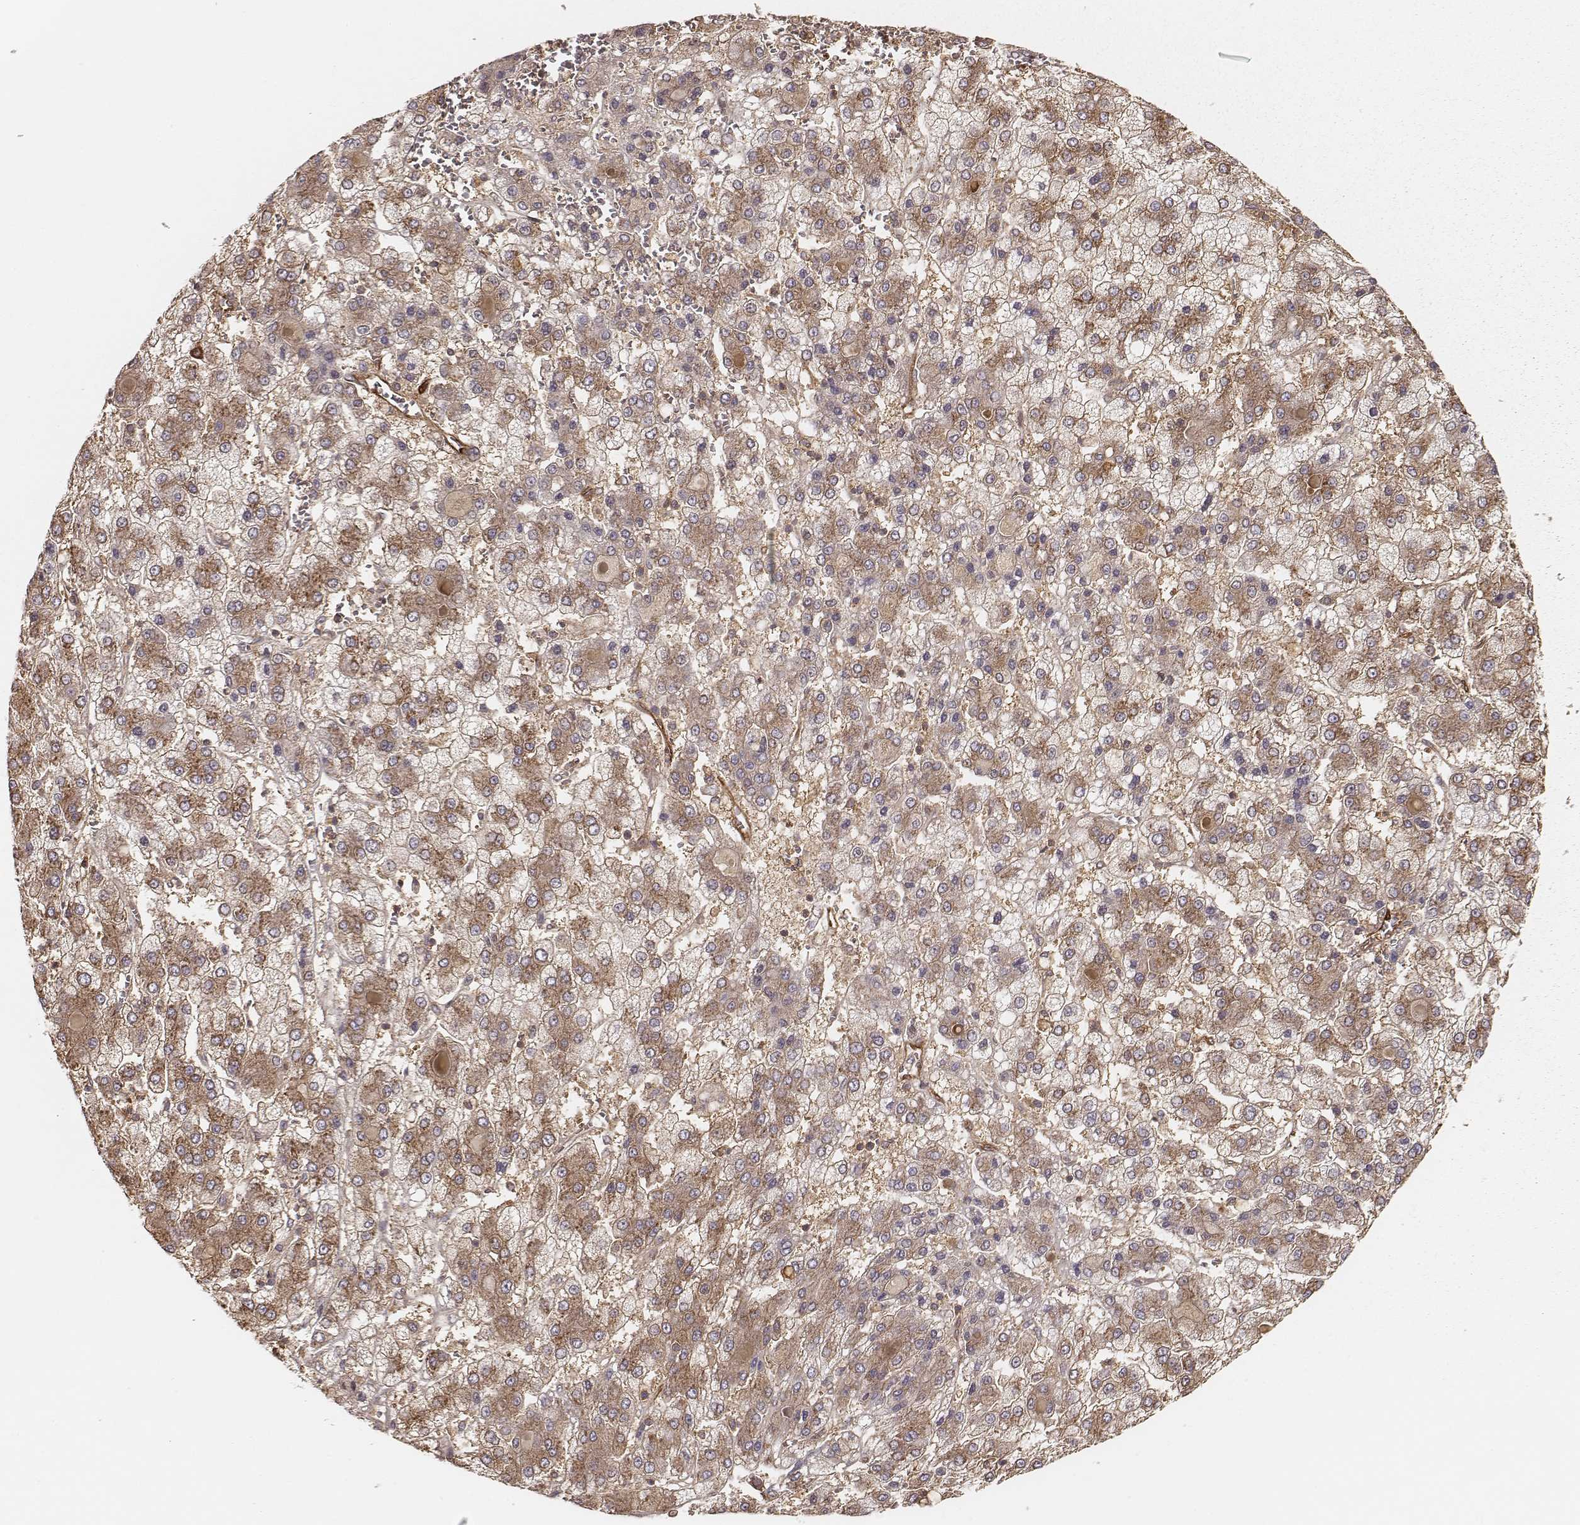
{"staining": {"intensity": "strong", "quantity": ">75%", "location": "cytoplasmic/membranous"}, "tissue": "liver cancer", "cell_type": "Tumor cells", "image_type": "cancer", "snomed": [{"axis": "morphology", "description": "Carcinoma, Hepatocellular, NOS"}, {"axis": "topography", "description": "Liver"}], "caption": "Protein analysis of liver hepatocellular carcinoma tissue exhibits strong cytoplasmic/membranous staining in about >75% of tumor cells. (Brightfield microscopy of DAB IHC at high magnification).", "gene": "CARS1", "patient": {"sex": "male", "age": 73}}